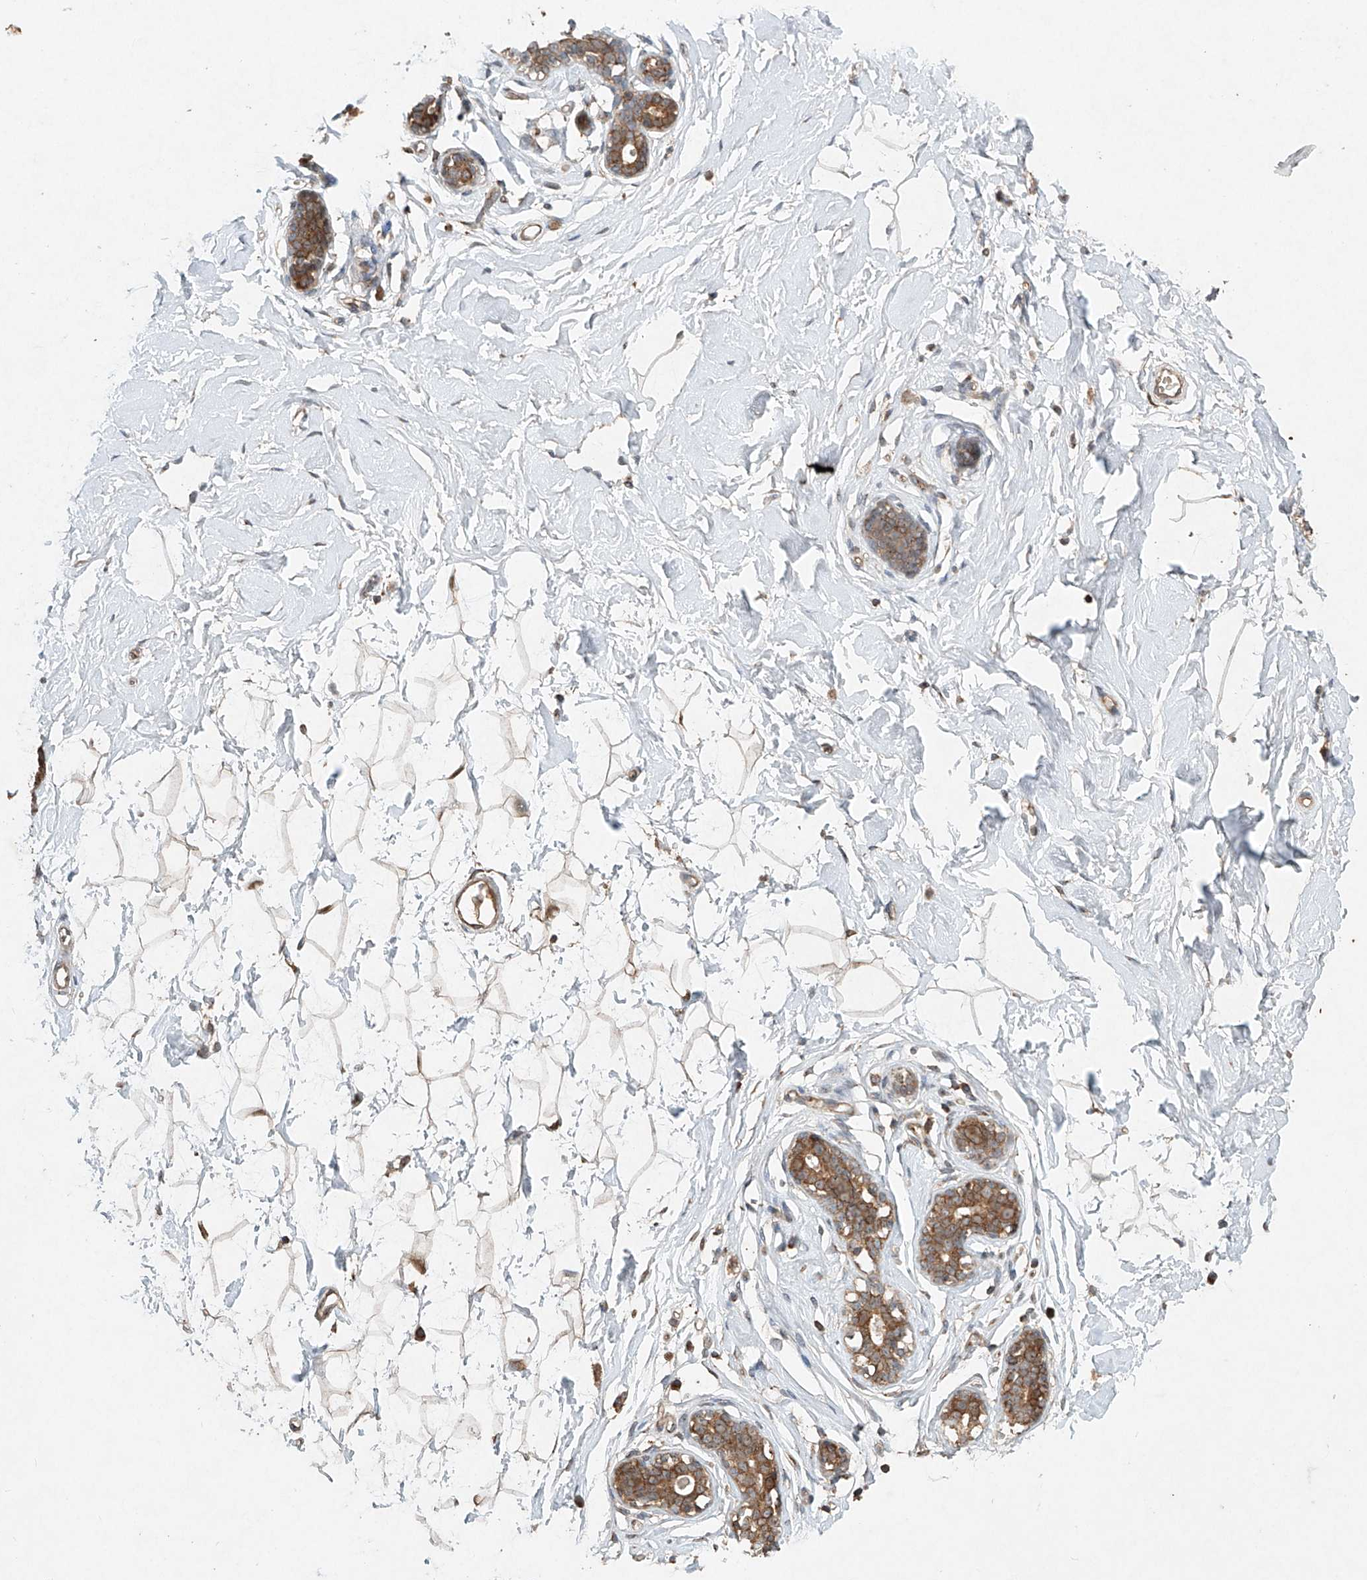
{"staining": {"intensity": "moderate", "quantity": "25%-75%", "location": "cytoplasmic/membranous"}, "tissue": "breast", "cell_type": "Adipocytes", "image_type": "normal", "snomed": [{"axis": "morphology", "description": "Normal tissue, NOS"}, {"axis": "morphology", "description": "Adenoma, NOS"}, {"axis": "topography", "description": "Breast"}], "caption": "Immunohistochemistry micrograph of unremarkable breast: human breast stained using immunohistochemistry displays medium levels of moderate protein expression localized specifically in the cytoplasmic/membranous of adipocytes, appearing as a cytoplasmic/membranous brown color.", "gene": "DCAF11", "patient": {"sex": "female", "age": 23}}